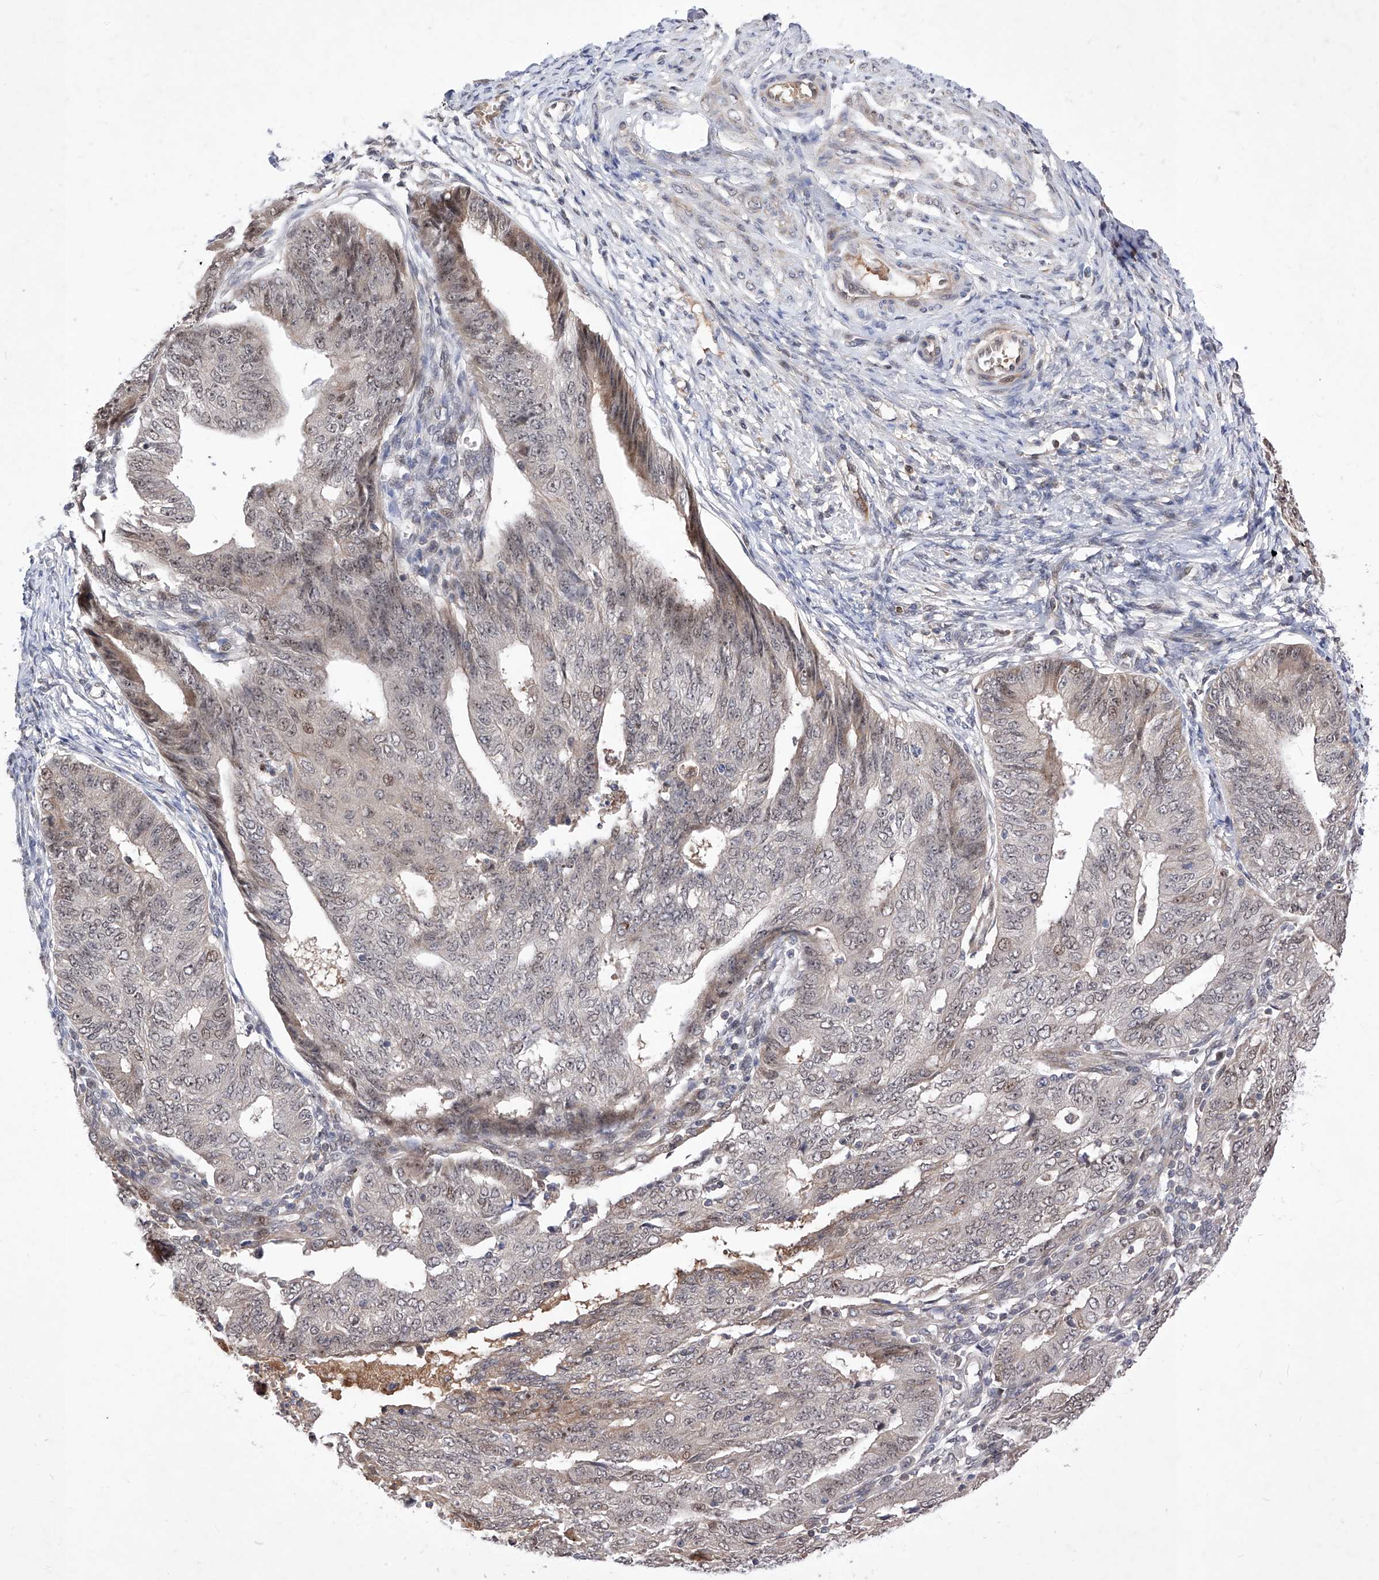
{"staining": {"intensity": "weak", "quantity": "<25%", "location": "nuclear"}, "tissue": "endometrial cancer", "cell_type": "Tumor cells", "image_type": "cancer", "snomed": [{"axis": "morphology", "description": "Adenocarcinoma, NOS"}, {"axis": "topography", "description": "Endometrium"}], "caption": "A photomicrograph of human endometrial cancer (adenocarcinoma) is negative for staining in tumor cells.", "gene": "LGR4", "patient": {"sex": "female", "age": 32}}